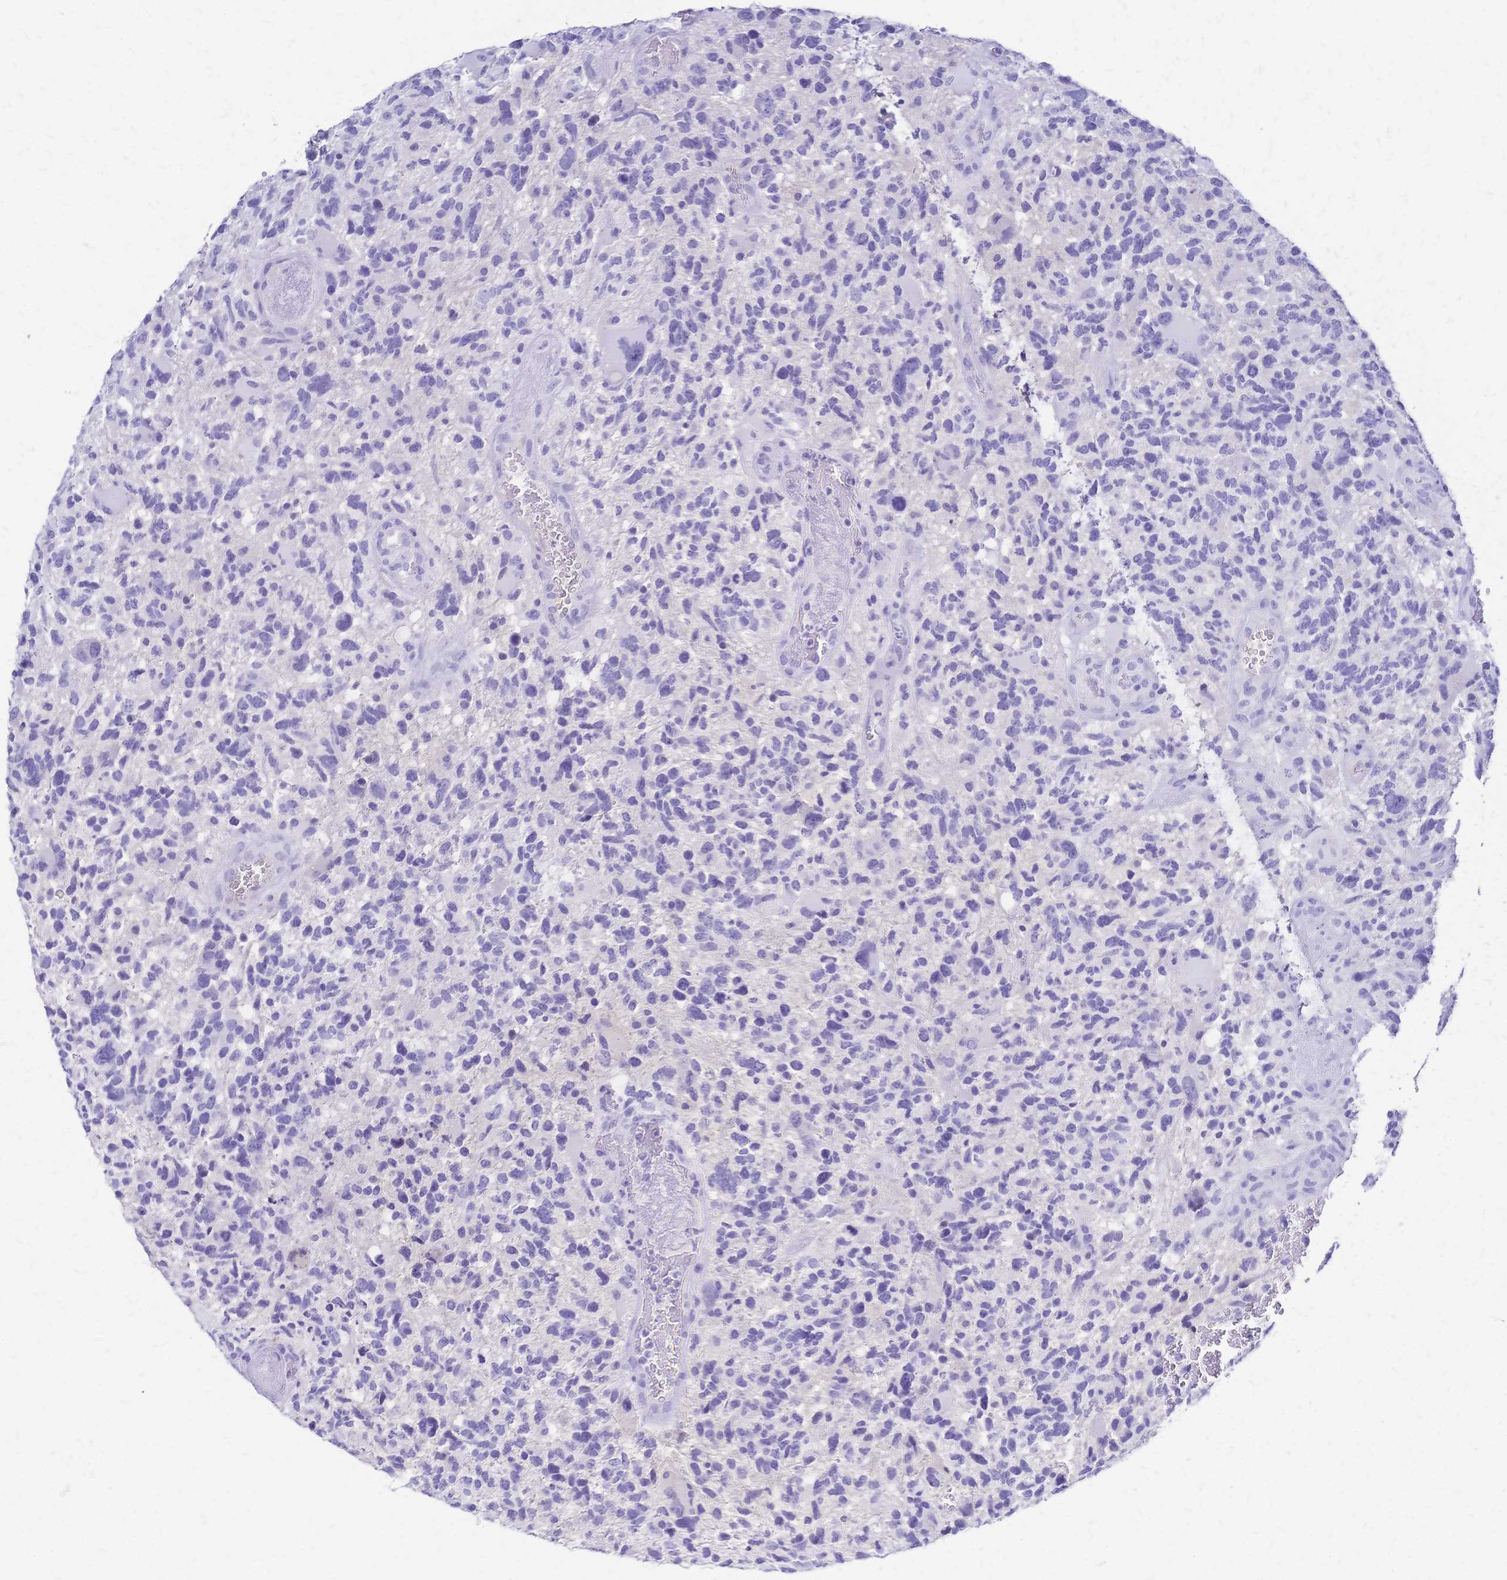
{"staining": {"intensity": "negative", "quantity": "none", "location": "none"}, "tissue": "glioma", "cell_type": "Tumor cells", "image_type": "cancer", "snomed": [{"axis": "morphology", "description": "Glioma, malignant, High grade"}, {"axis": "topography", "description": "Brain"}], "caption": "Tumor cells are negative for protein expression in human glioma.", "gene": "FA2H", "patient": {"sex": "female", "age": 71}}